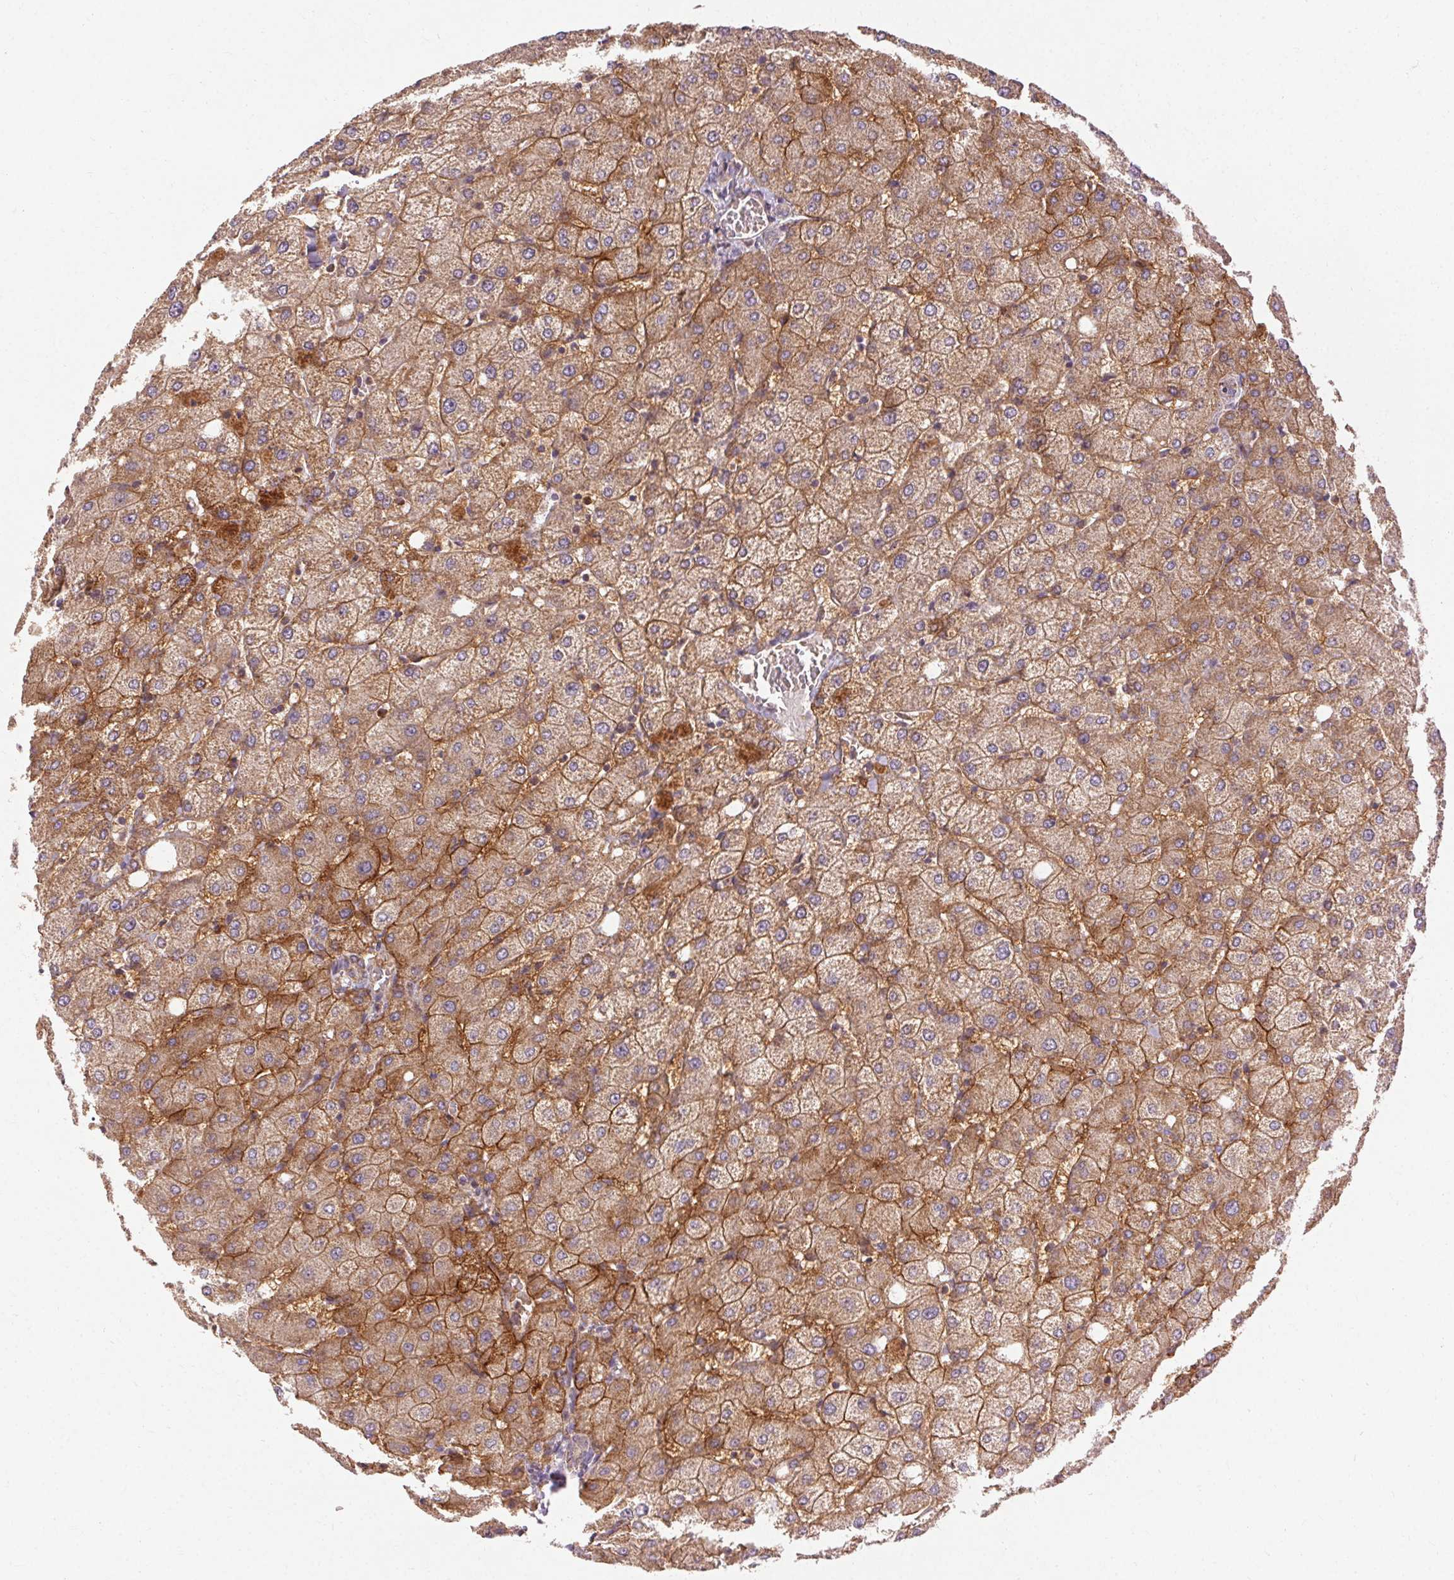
{"staining": {"intensity": "negative", "quantity": "none", "location": "none"}, "tissue": "liver", "cell_type": "Cholangiocytes", "image_type": "normal", "snomed": [{"axis": "morphology", "description": "Normal tissue, NOS"}, {"axis": "topography", "description": "Liver"}], "caption": "This is an immunohistochemistry (IHC) histopathology image of benign liver. There is no staining in cholangiocytes.", "gene": "REP15", "patient": {"sex": "female", "age": 54}}